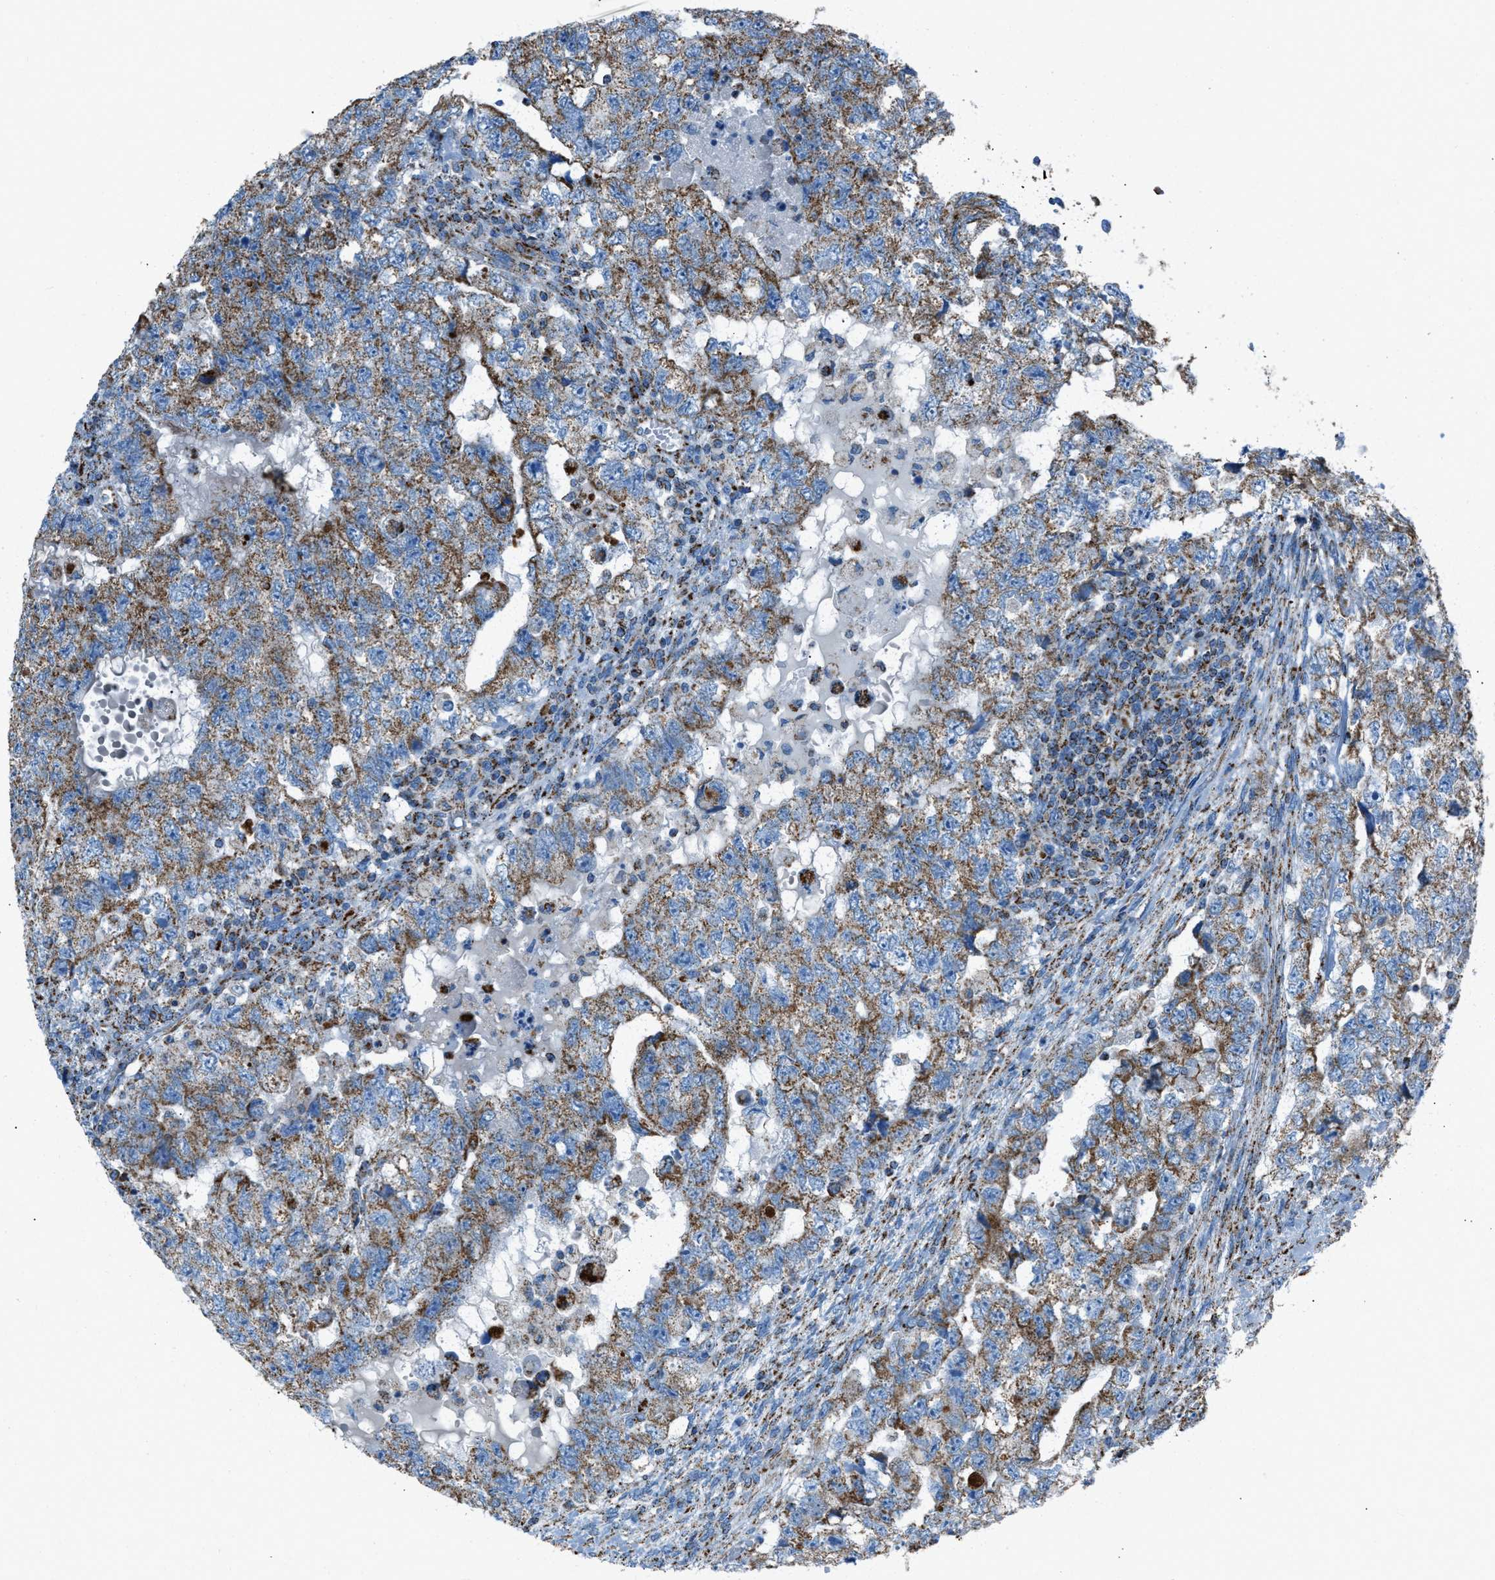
{"staining": {"intensity": "moderate", "quantity": ">75%", "location": "cytoplasmic/membranous"}, "tissue": "testis cancer", "cell_type": "Tumor cells", "image_type": "cancer", "snomed": [{"axis": "morphology", "description": "Carcinoma, Embryonal, NOS"}, {"axis": "topography", "description": "Testis"}], "caption": "Human testis embryonal carcinoma stained with a protein marker shows moderate staining in tumor cells.", "gene": "MDH2", "patient": {"sex": "male", "age": 36}}